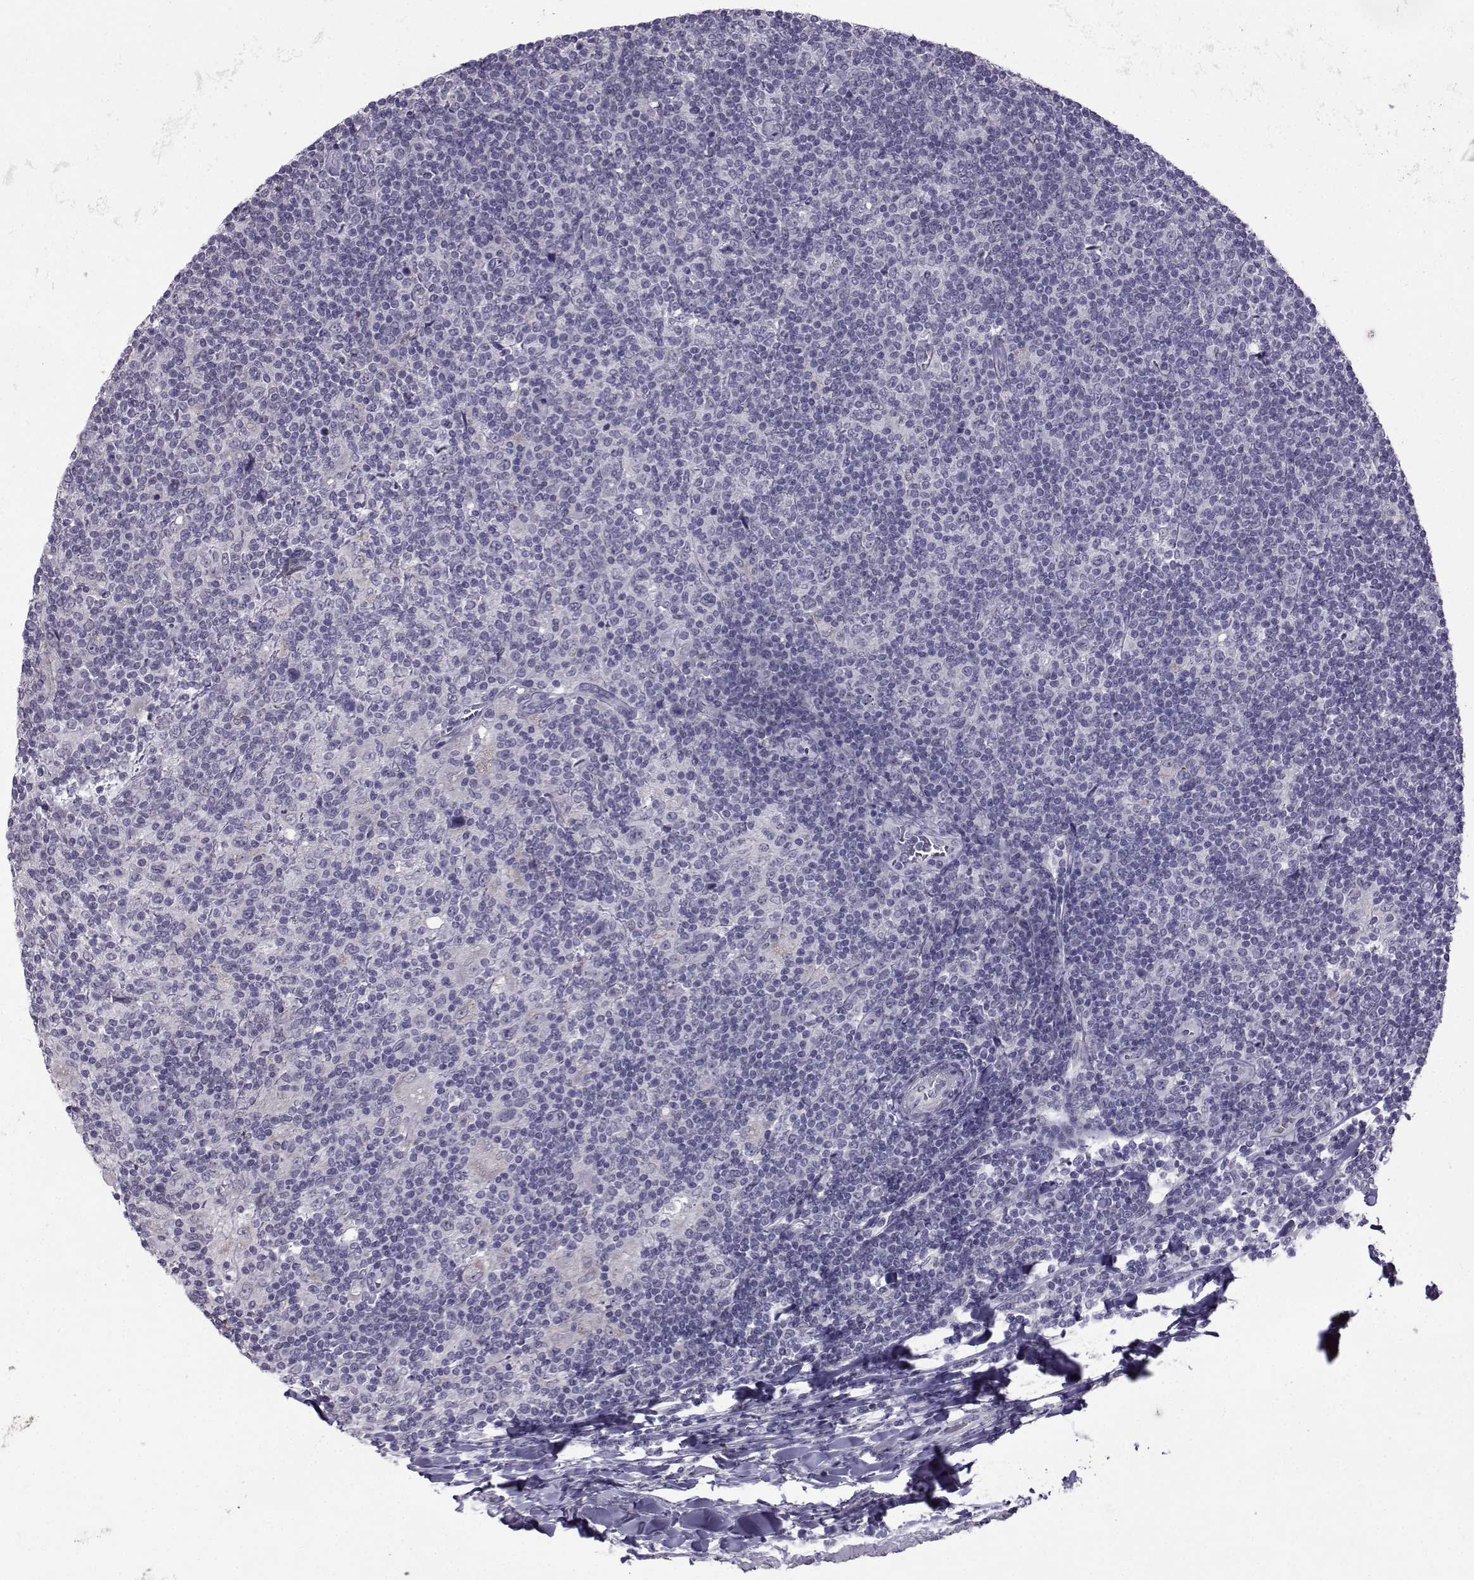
{"staining": {"intensity": "negative", "quantity": "none", "location": "none"}, "tissue": "lymphoma", "cell_type": "Tumor cells", "image_type": "cancer", "snomed": [{"axis": "morphology", "description": "Hodgkin's disease, NOS"}, {"axis": "topography", "description": "Lymph node"}], "caption": "Protein analysis of lymphoma displays no significant expression in tumor cells.", "gene": "LIN28A", "patient": {"sex": "male", "age": 40}}